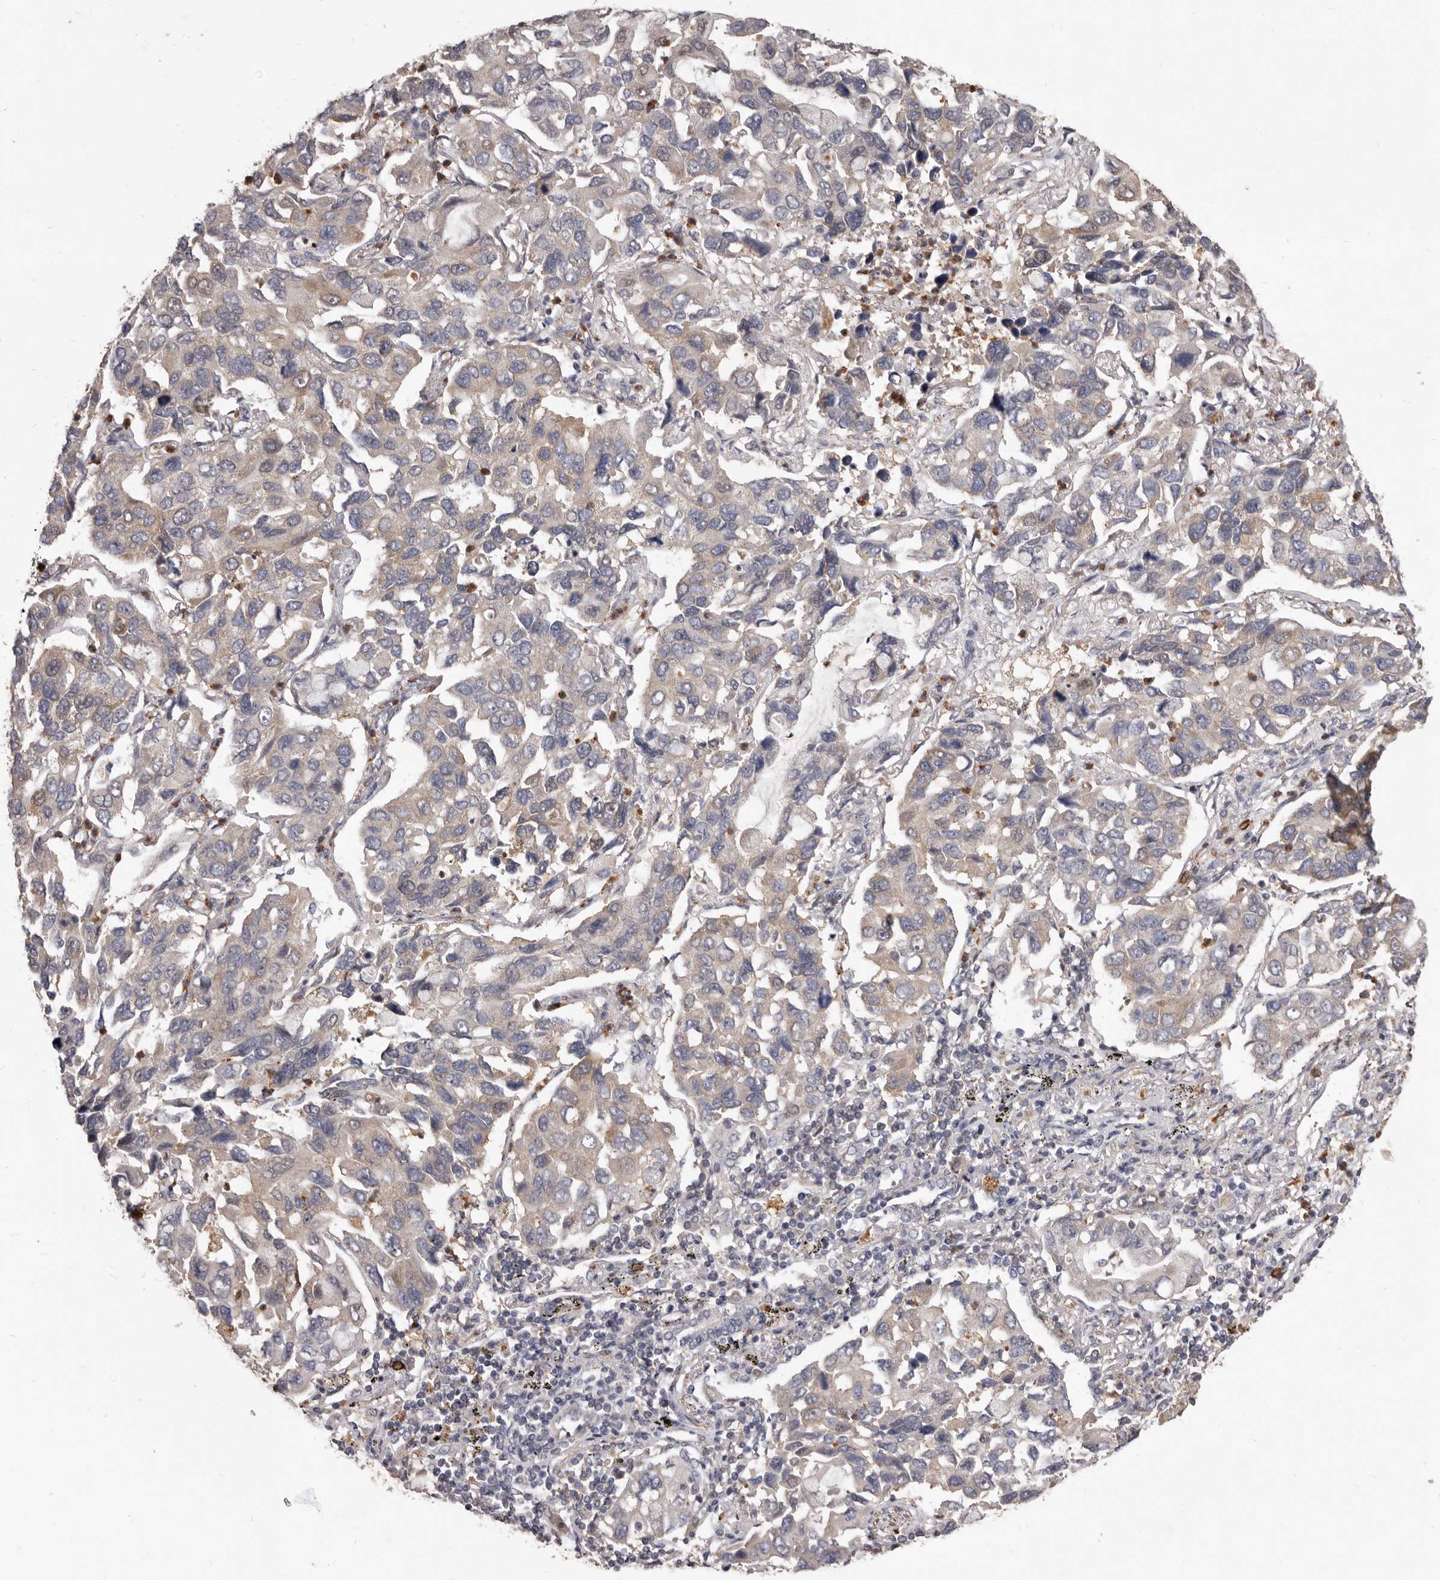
{"staining": {"intensity": "weak", "quantity": "<25%", "location": "cytoplasmic/membranous"}, "tissue": "lung cancer", "cell_type": "Tumor cells", "image_type": "cancer", "snomed": [{"axis": "morphology", "description": "Adenocarcinoma, NOS"}, {"axis": "topography", "description": "Lung"}], "caption": "High magnification brightfield microscopy of adenocarcinoma (lung) stained with DAB (3,3'-diaminobenzidine) (brown) and counterstained with hematoxylin (blue): tumor cells show no significant staining.", "gene": "ACLY", "patient": {"sex": "male", "age": 64}}